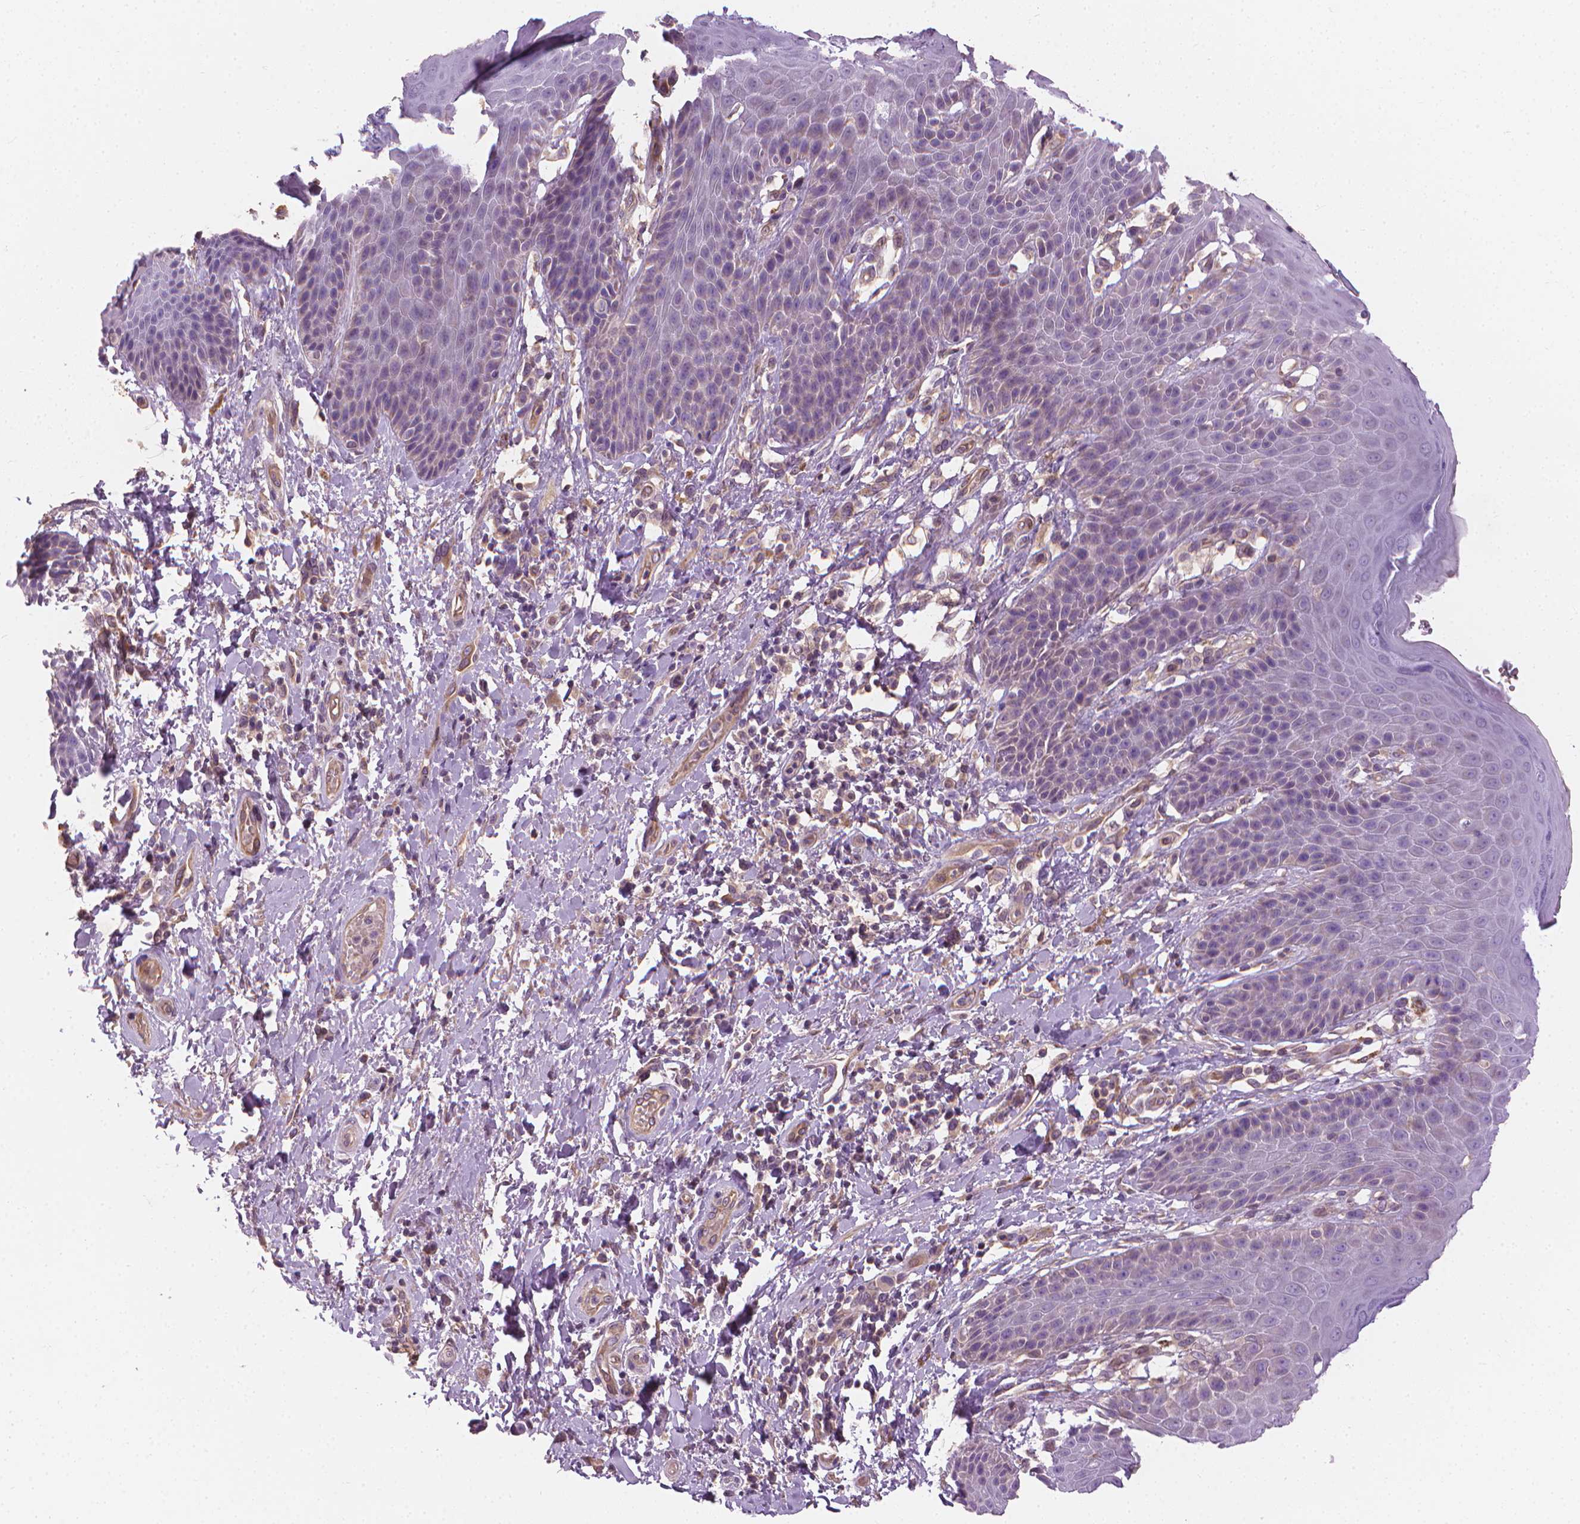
{"staining": {"intensity": "negative", "quantity": "none", "location": "none"}, "tissue": "skin", "cell_type": "Epidermal cells", "image_type": "normal", "snomed": [{"axis": "morphology", "description": "Normal tissue, NOS"}, {"axis": "topography", "description": "Anal"}, {"axis": "topography", "description": "Peripheral nerve tissue"}], "caption": "Epidermal cells are negative for brown protein staining in normal skin. (DAB IHC with hematoxylin counter stain).", "gene": "RIIAD1", "patient": {"sex": "male", "age": 51}}